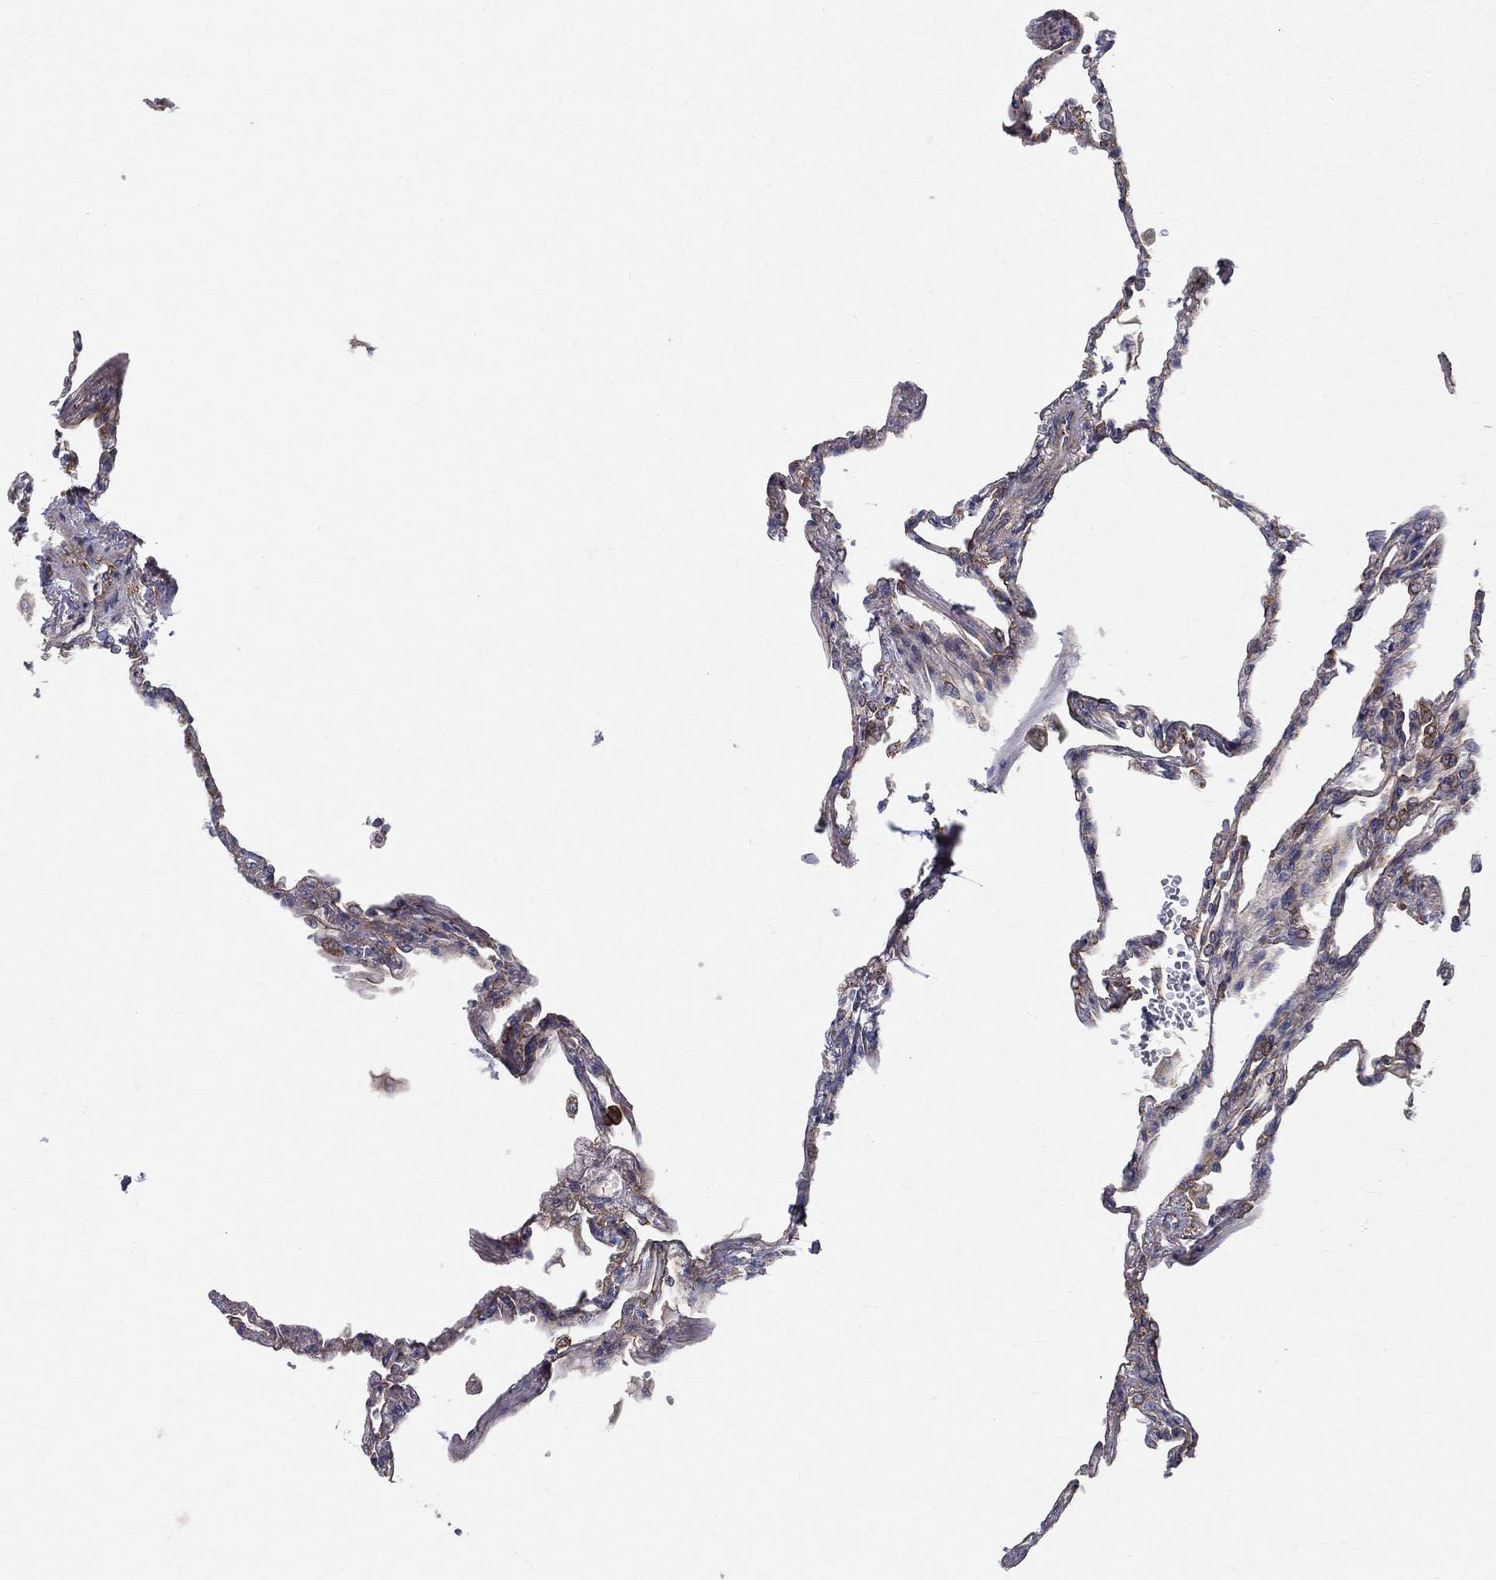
{"staining": {"intensity": "negative", "quantity": "none", "location": "none"}, "tissue": "lung", "cell_type": "Alveolar cells", "image_type": "normal", "snomed": [{"axis": "morphology", "description": "Normal tissue, NOS"}, {"axis": "topography", "description": "Lung"}], "caption": "Histopathology image shows no protein positivity in alveolar cells of benign lung. Brightfield microscopy of immunohistochemistry stained with DAB (brown) and hematoxylin (blue), captured at high magnification.", "gene": "MIX23", "patient": {"sex": "male", "age": 78}}